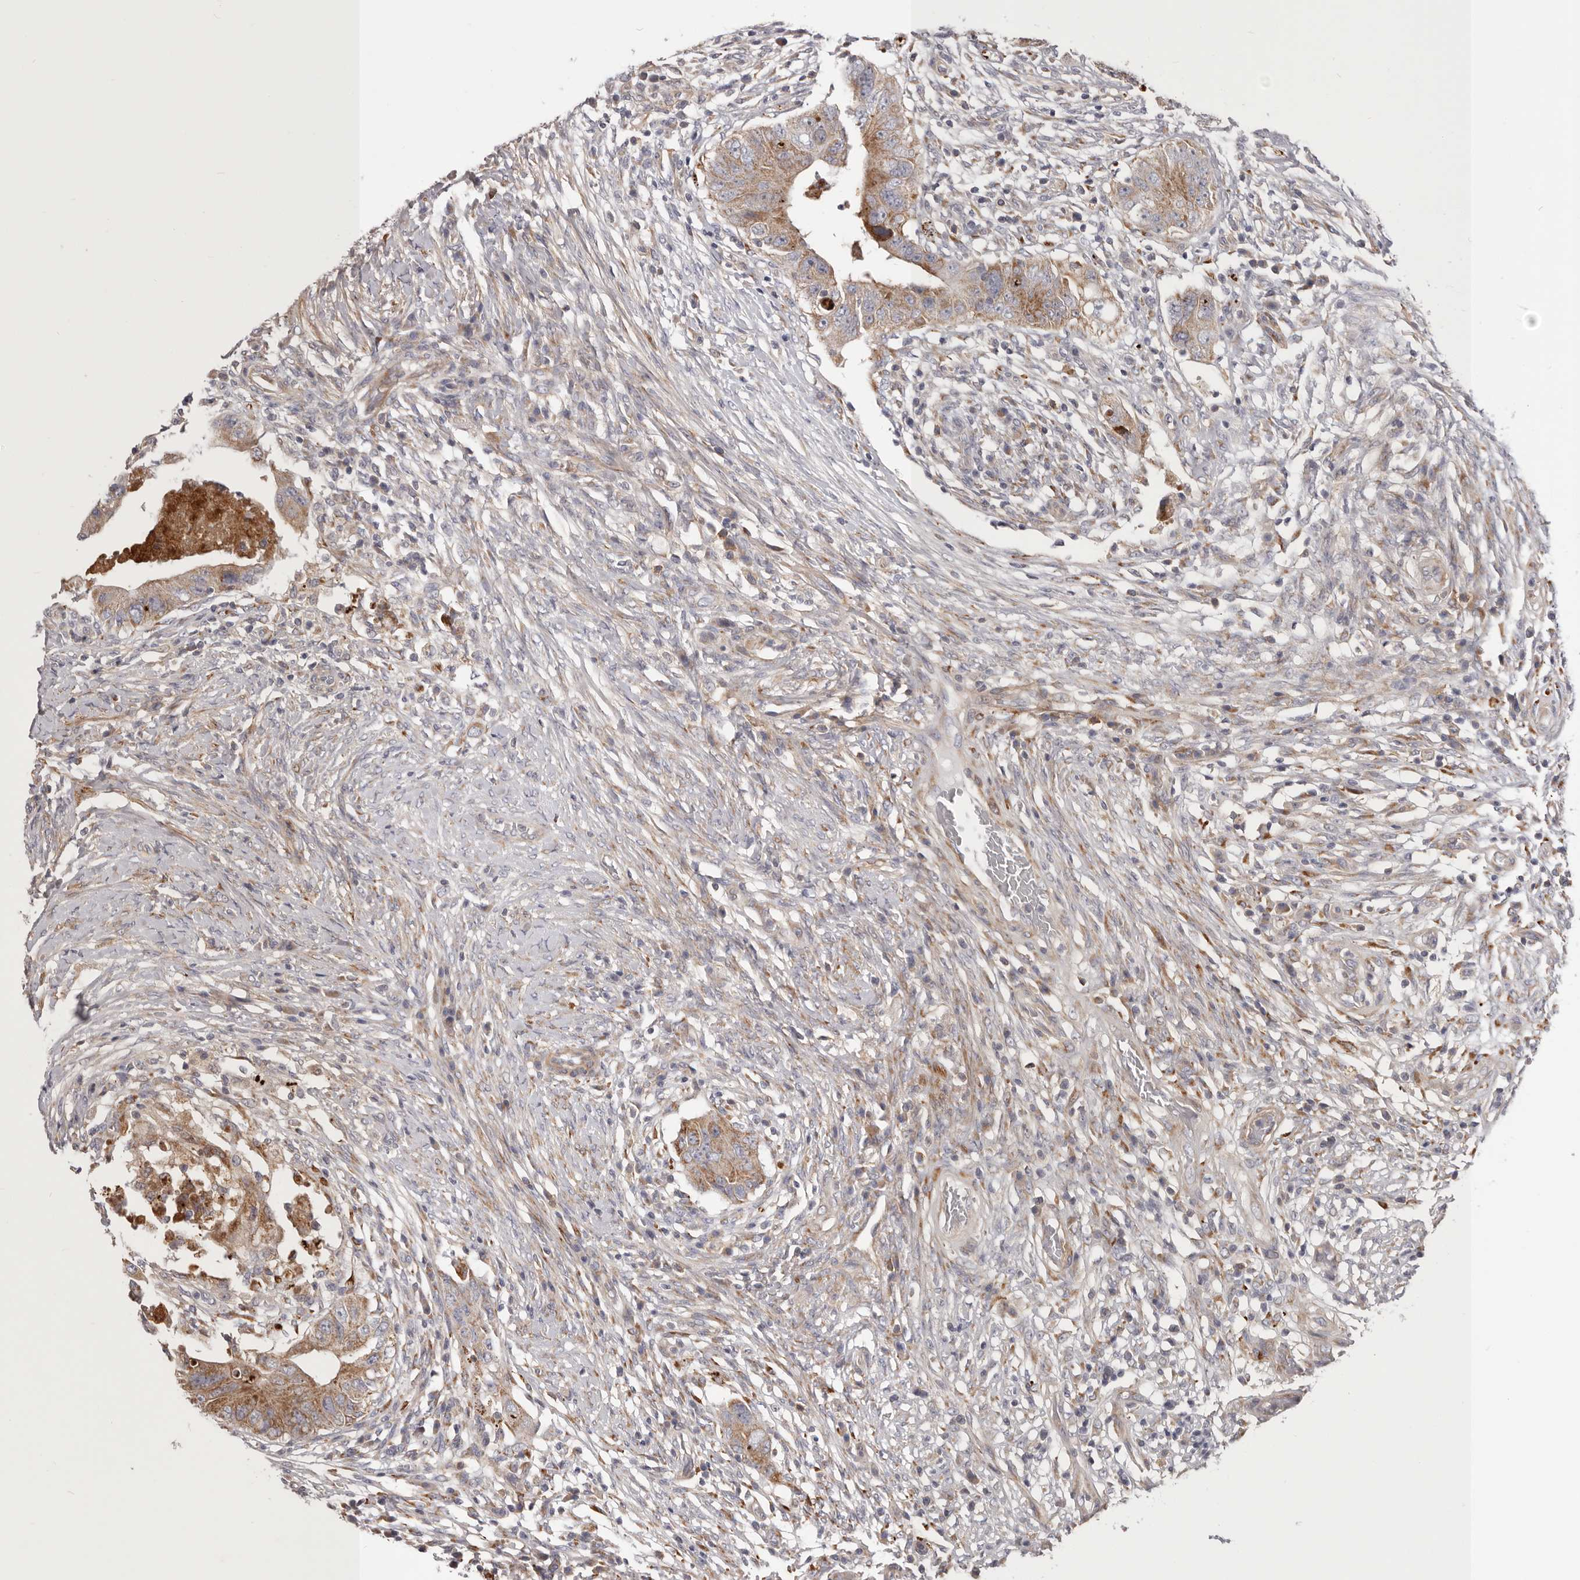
{"staining": {"intensity": "moderate", "quantity": ">75%", "location": "cytoplasmic/membranous"}, "tissue": "colorectal cancer", "cell_type": "Tumor cells", "image_type": "cancer", "snomed": [{"axis": "morphology", "description": "Adenocarcinoma, NOS"}, {"axis": "topography", "description": "Rectum"}], "caption": "Human adenocarcinoma (colorectal) stained with a protein marker shows moderate staining in tumor cells.", "gene": "MRPS10", "patient": {"sex": "female", "age": 71}}